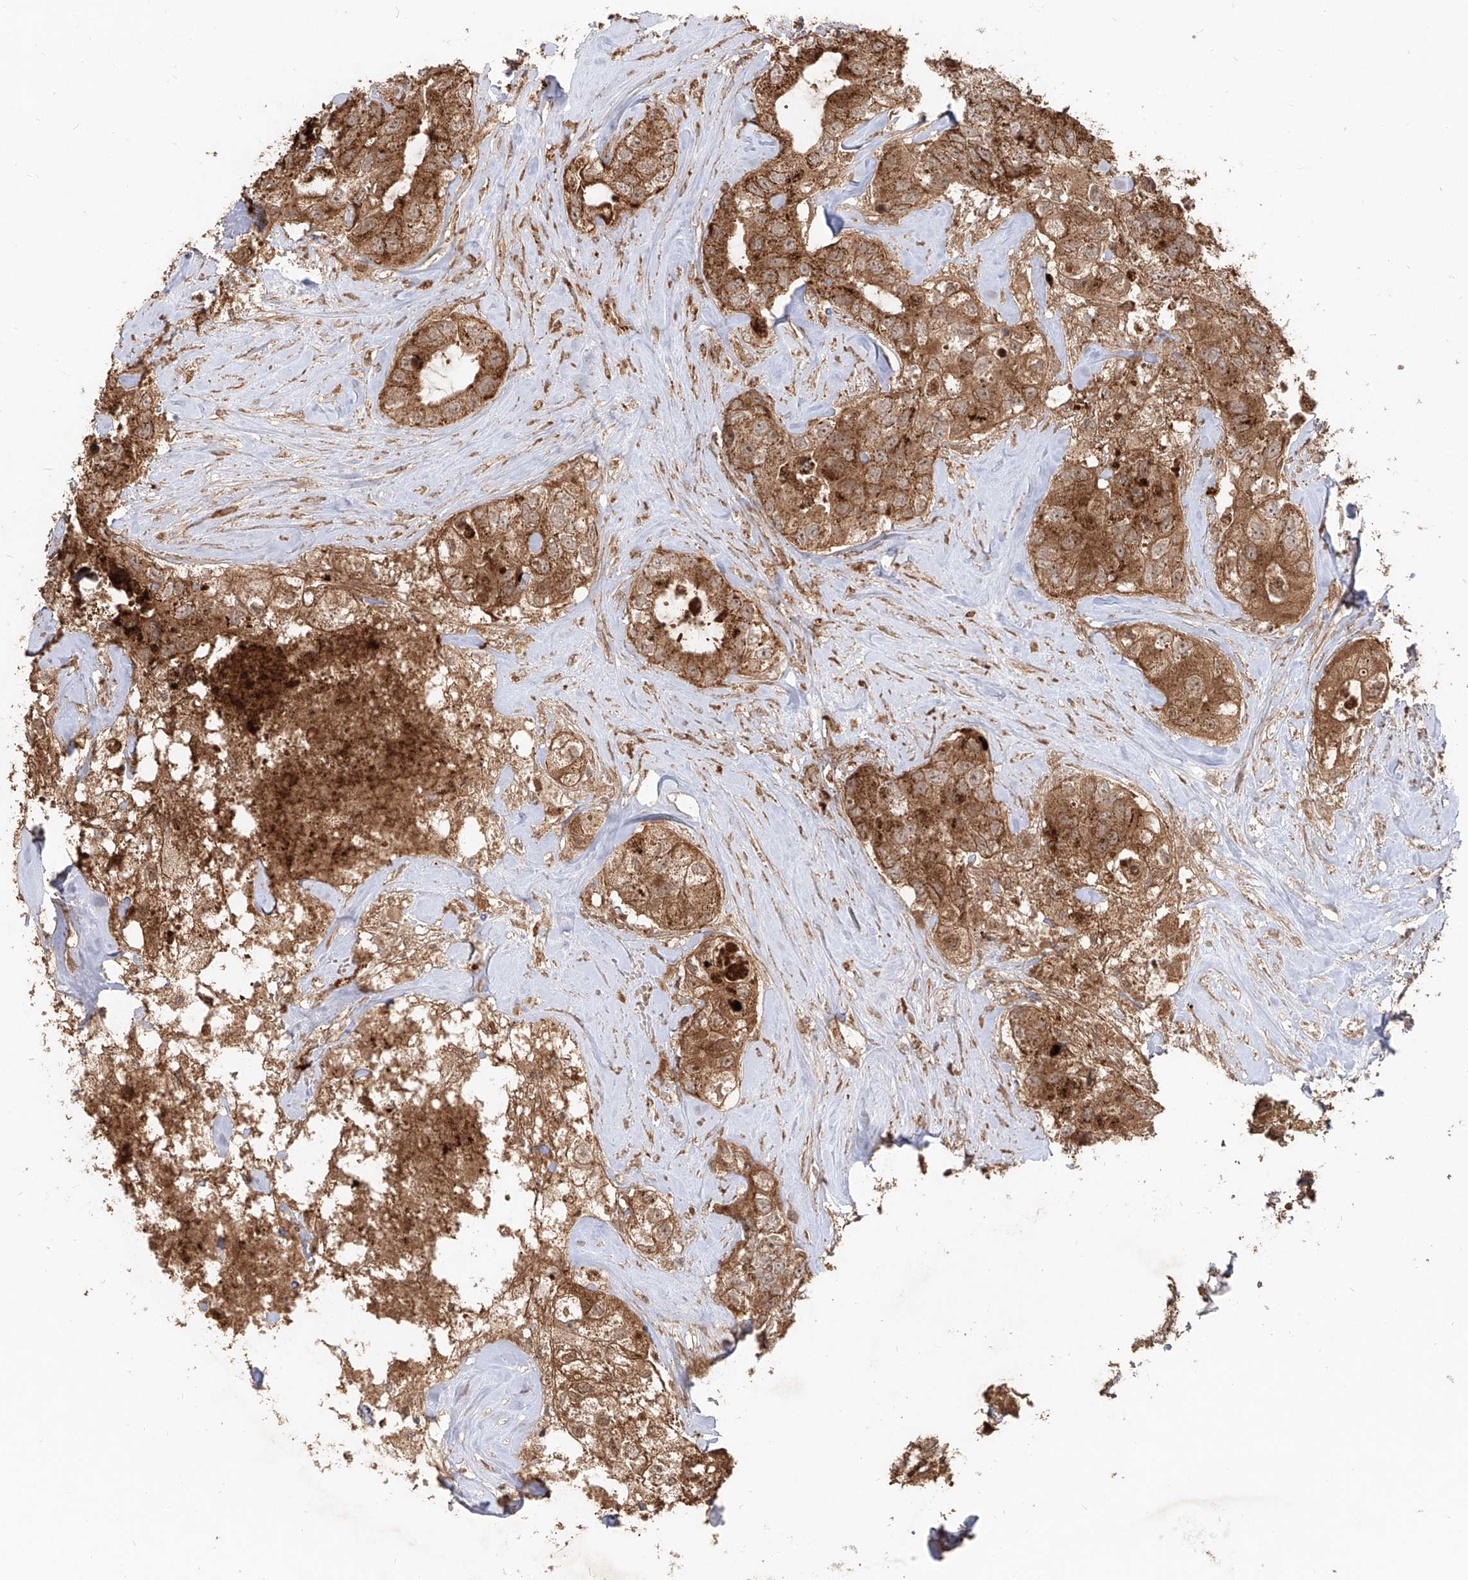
{"staining": {"intensity": "strong", "quantity": ">75%", "location": "cytoplasmic/membranous"}, "tissue": "breast cancer", "cell_type": "Tumor cells", "image_type": "cancer", "snomed": [{"axis": "morphology", "description": "Duct carcinoma"}, {"axis": "topography", "description": "Breast"}], "caption": "Brown immunohistochemical staining in human breast intraductal carcinoma exhibits strong cytoplasmic/membranous positivity in about >75% of tumor cells.", "gene": "AIM2", "patient": {"sex": "female", "age": 62}}